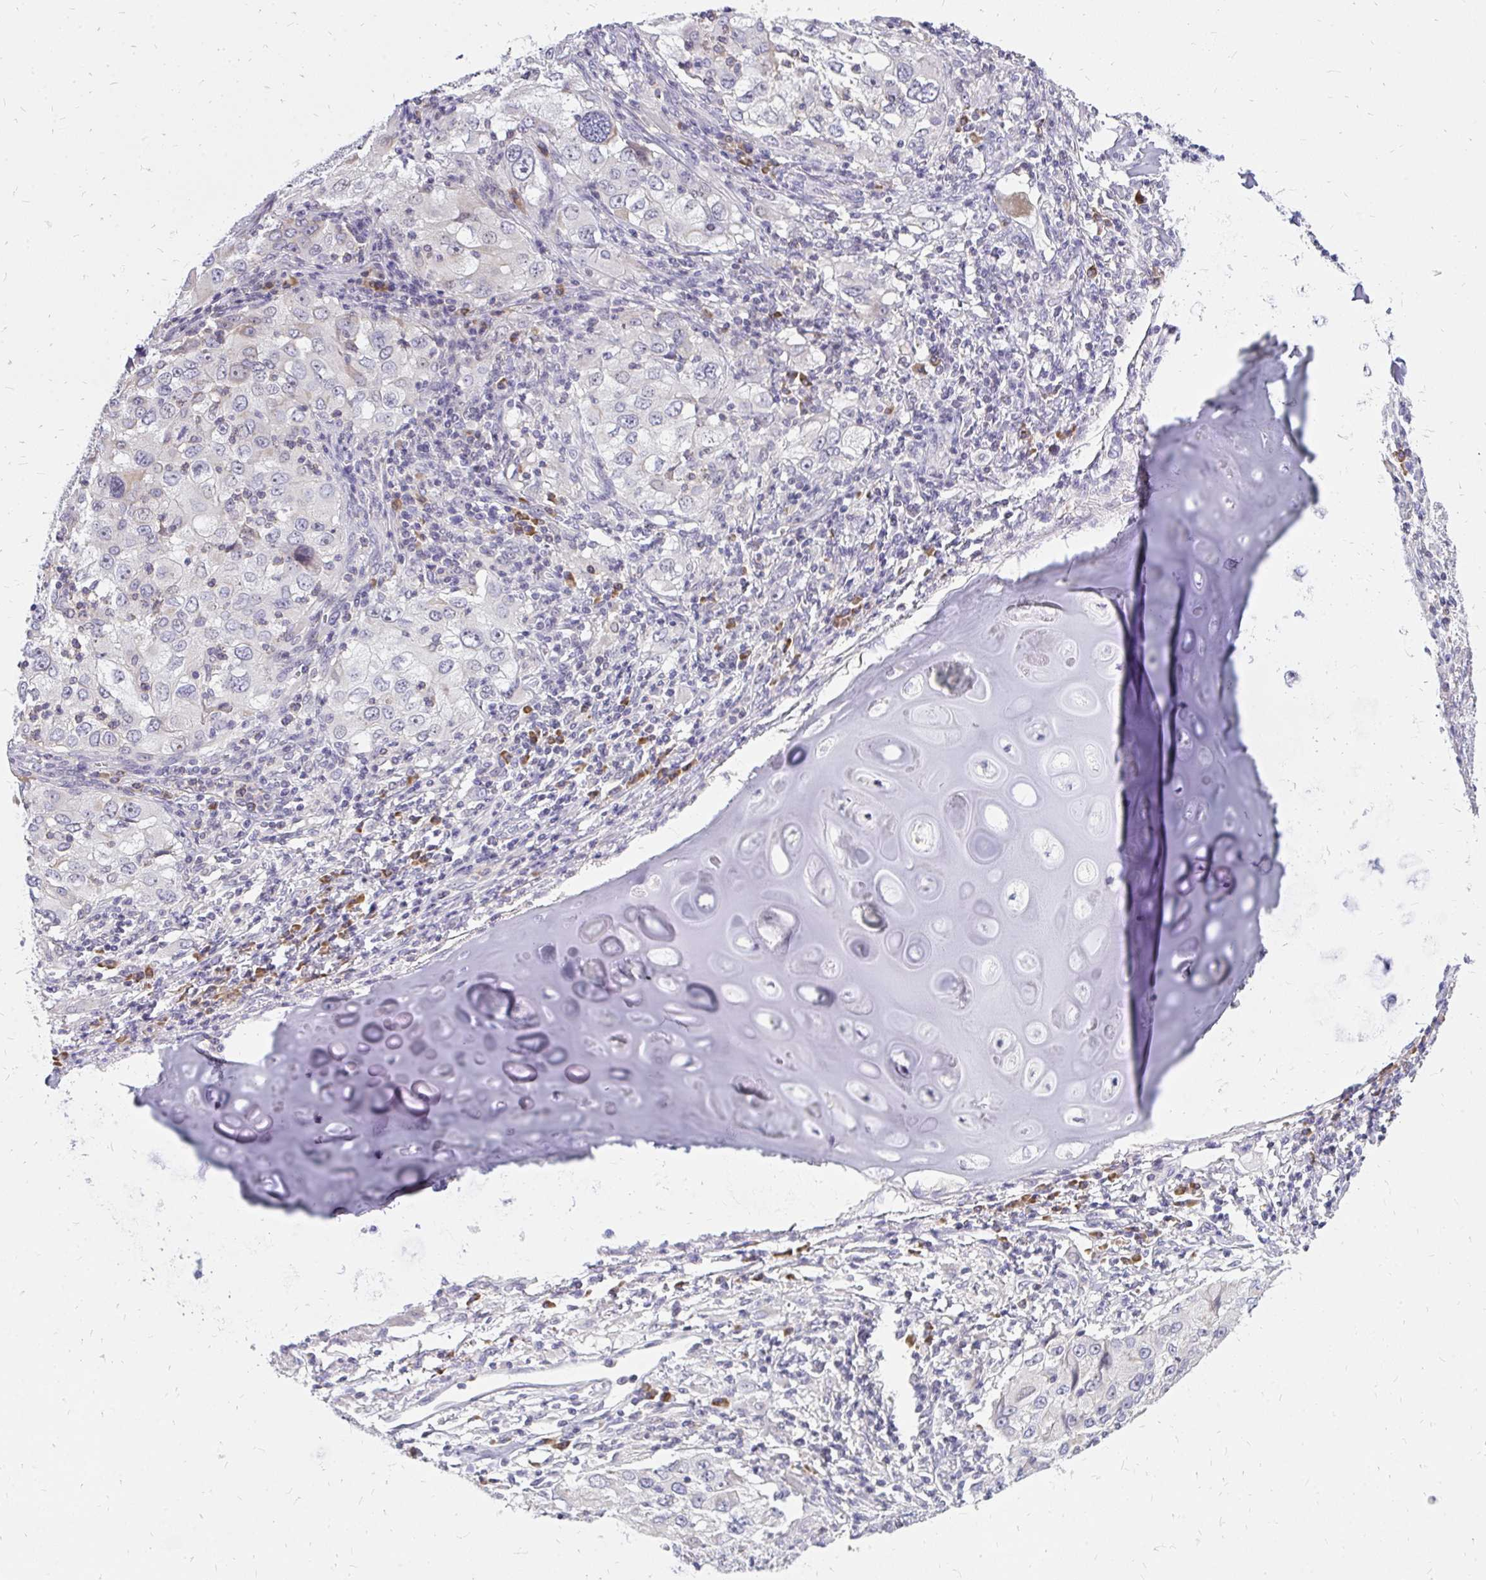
{"staining": {"intensity": "negative", "quantity": "none", "location": "none"}, "tissue": "lung cancer", "cell_type": "Tumor cells", "image_type": "cancer", "snomed": [{"axis": "morphology", "description": "Adenocarcinoma, NOS"}, {"axis": "morphology", "description": "Adenocarcinoma, metastatic, NOS"}, {"axis": "topography", "description": "Lymph node"}, {"axis": "topography", "description": "Lung"}], "caption": "Tumor cells are negative for brown protein staining in lung cancer (adenocarcinoma).", "gene": "FAM9A", "patient": {"sex": "female", "age": 42}}